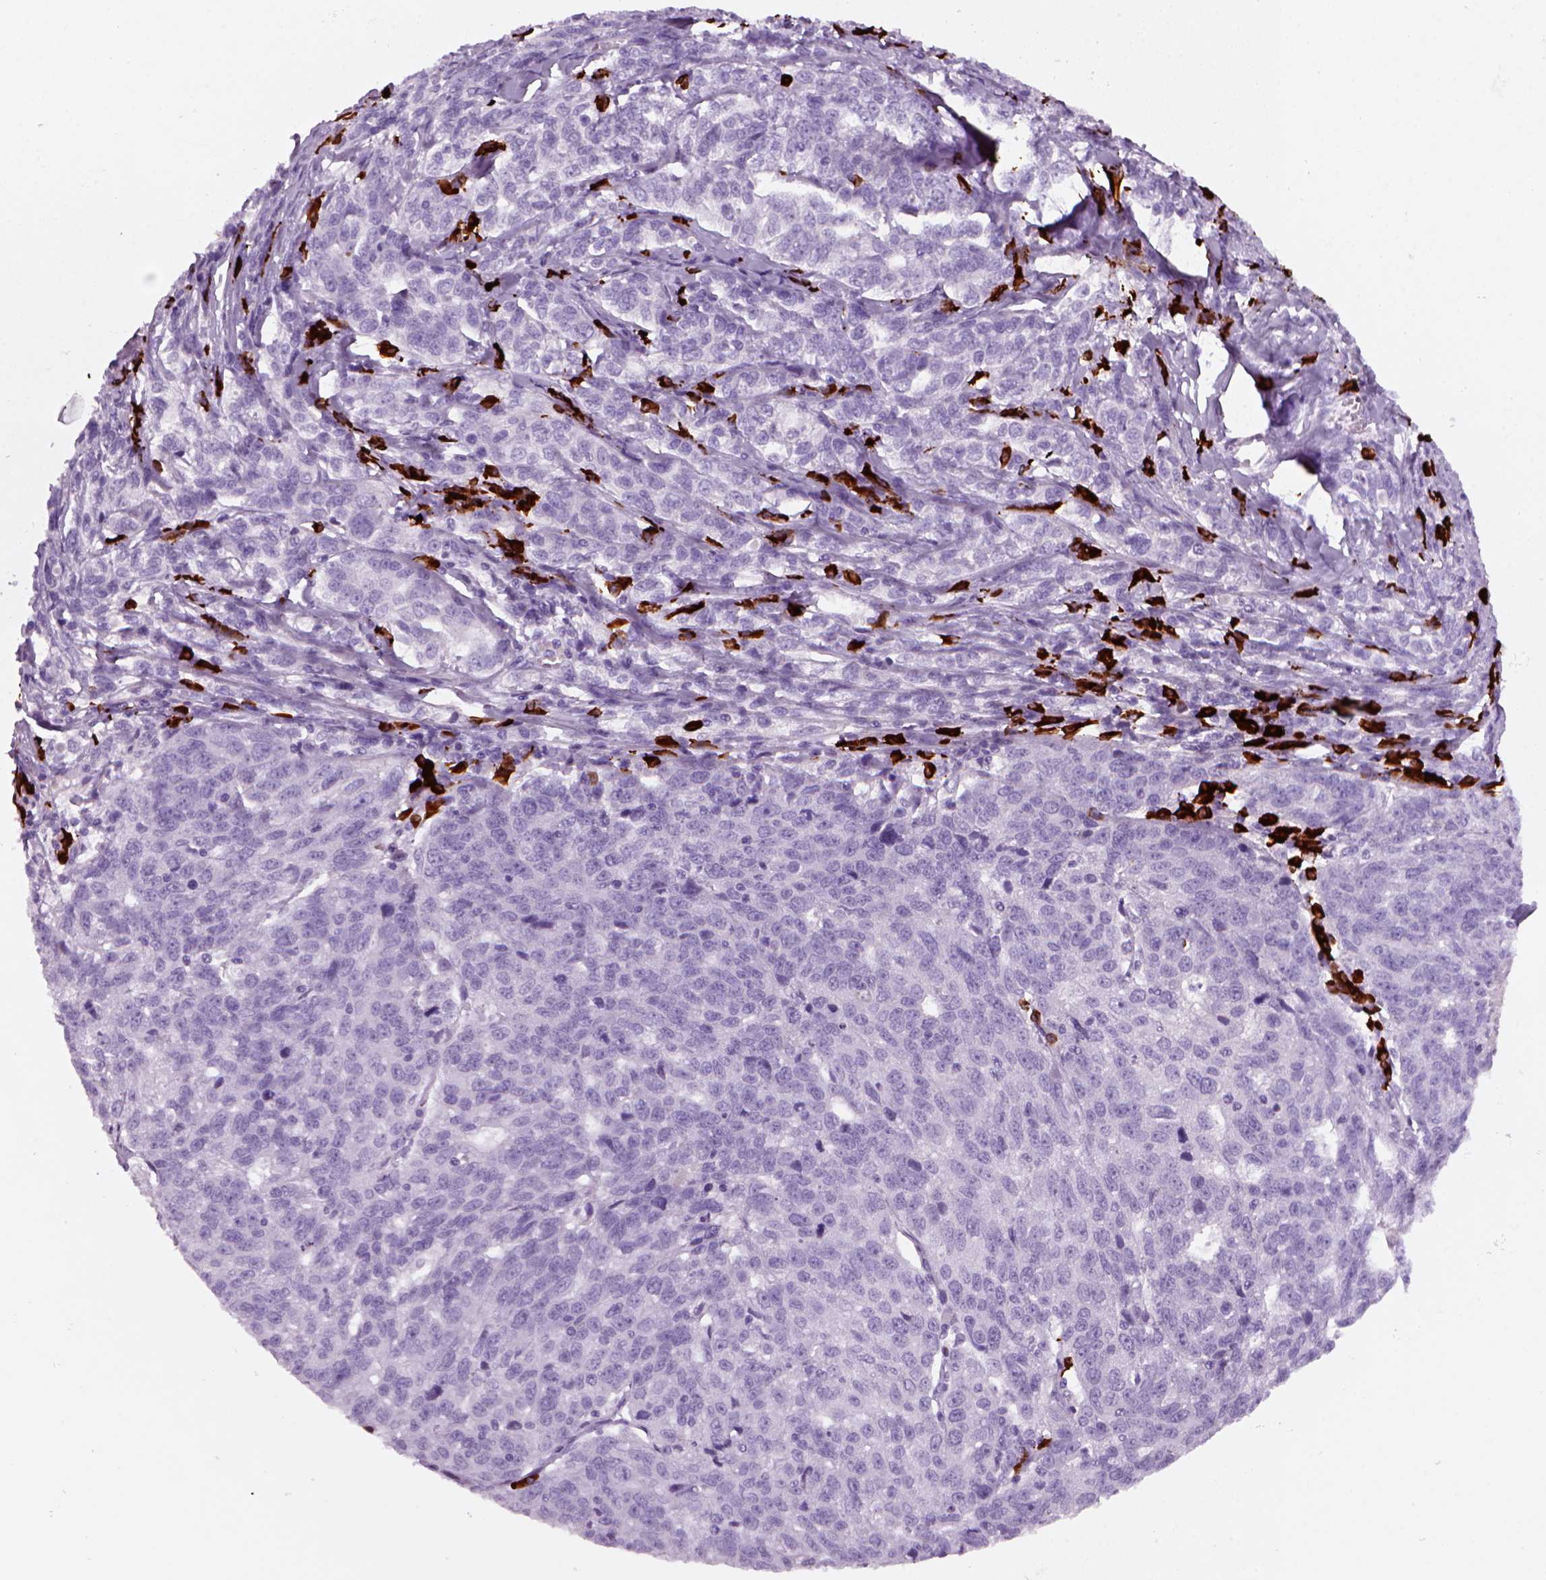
{"staining": {"intensity": "negative", "quantity": "none", "location": "none"}, "tissue": "ovarian cancer", "cell_type": "Tumor cells", "image_type": "cancer", "snomed": [{"axis": "morphology", "description": "Cystadenocarcinoma, serous, NOS"}, {"axis": "topography", "description": "Ovary"}], "caption": "This is an immunohistochemistry (IHC) photomicrograph of human serous cystadenocarcinoma (ovarian). There is no expression in tumor cells.", "gene": "MZB1", "patient": {"sex": "female", "age": 71}}